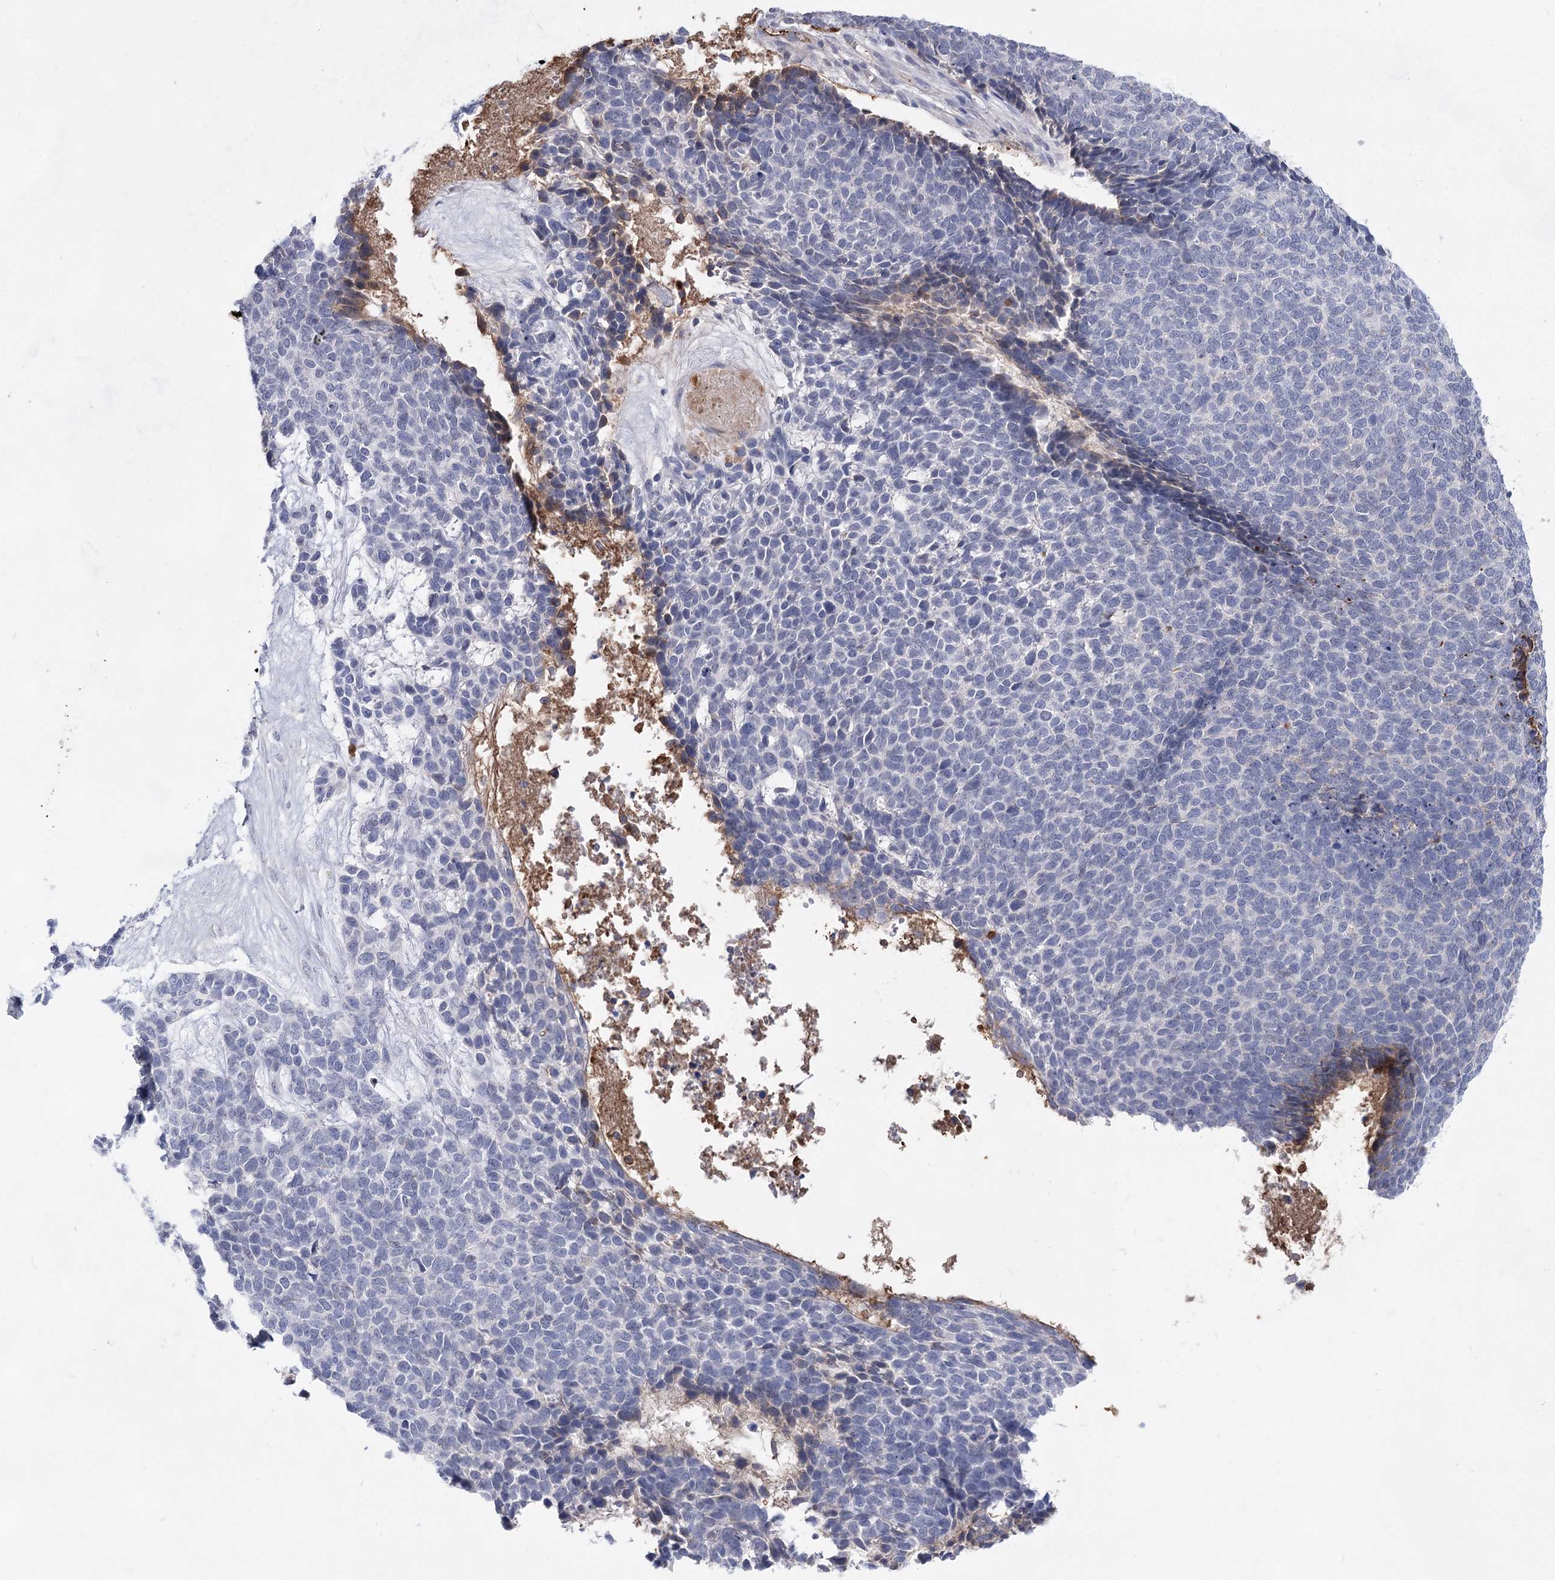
{"staining": {"intensity": "negative", "quantity": "none", "location": "none"}, "tissue": "skin cancer", "cell_type": "Tumor cells", "image_type": "cancer", "snomed": [{"axis": "morphology", "description": "Basal cell carcinoma"}, {"axis": "topography", "description": "Skin"}], "caption": "Tumor cells show no significant protein positivity in skin cancer (basal cell carcinoma). (Stains: DAB immunohistochemistry with hematoxylin counter stain, Microscopy: brightfield microscopy at high magnification).", "gene": "TASOR2", "patient": {"sex": "female", "age": 84}}